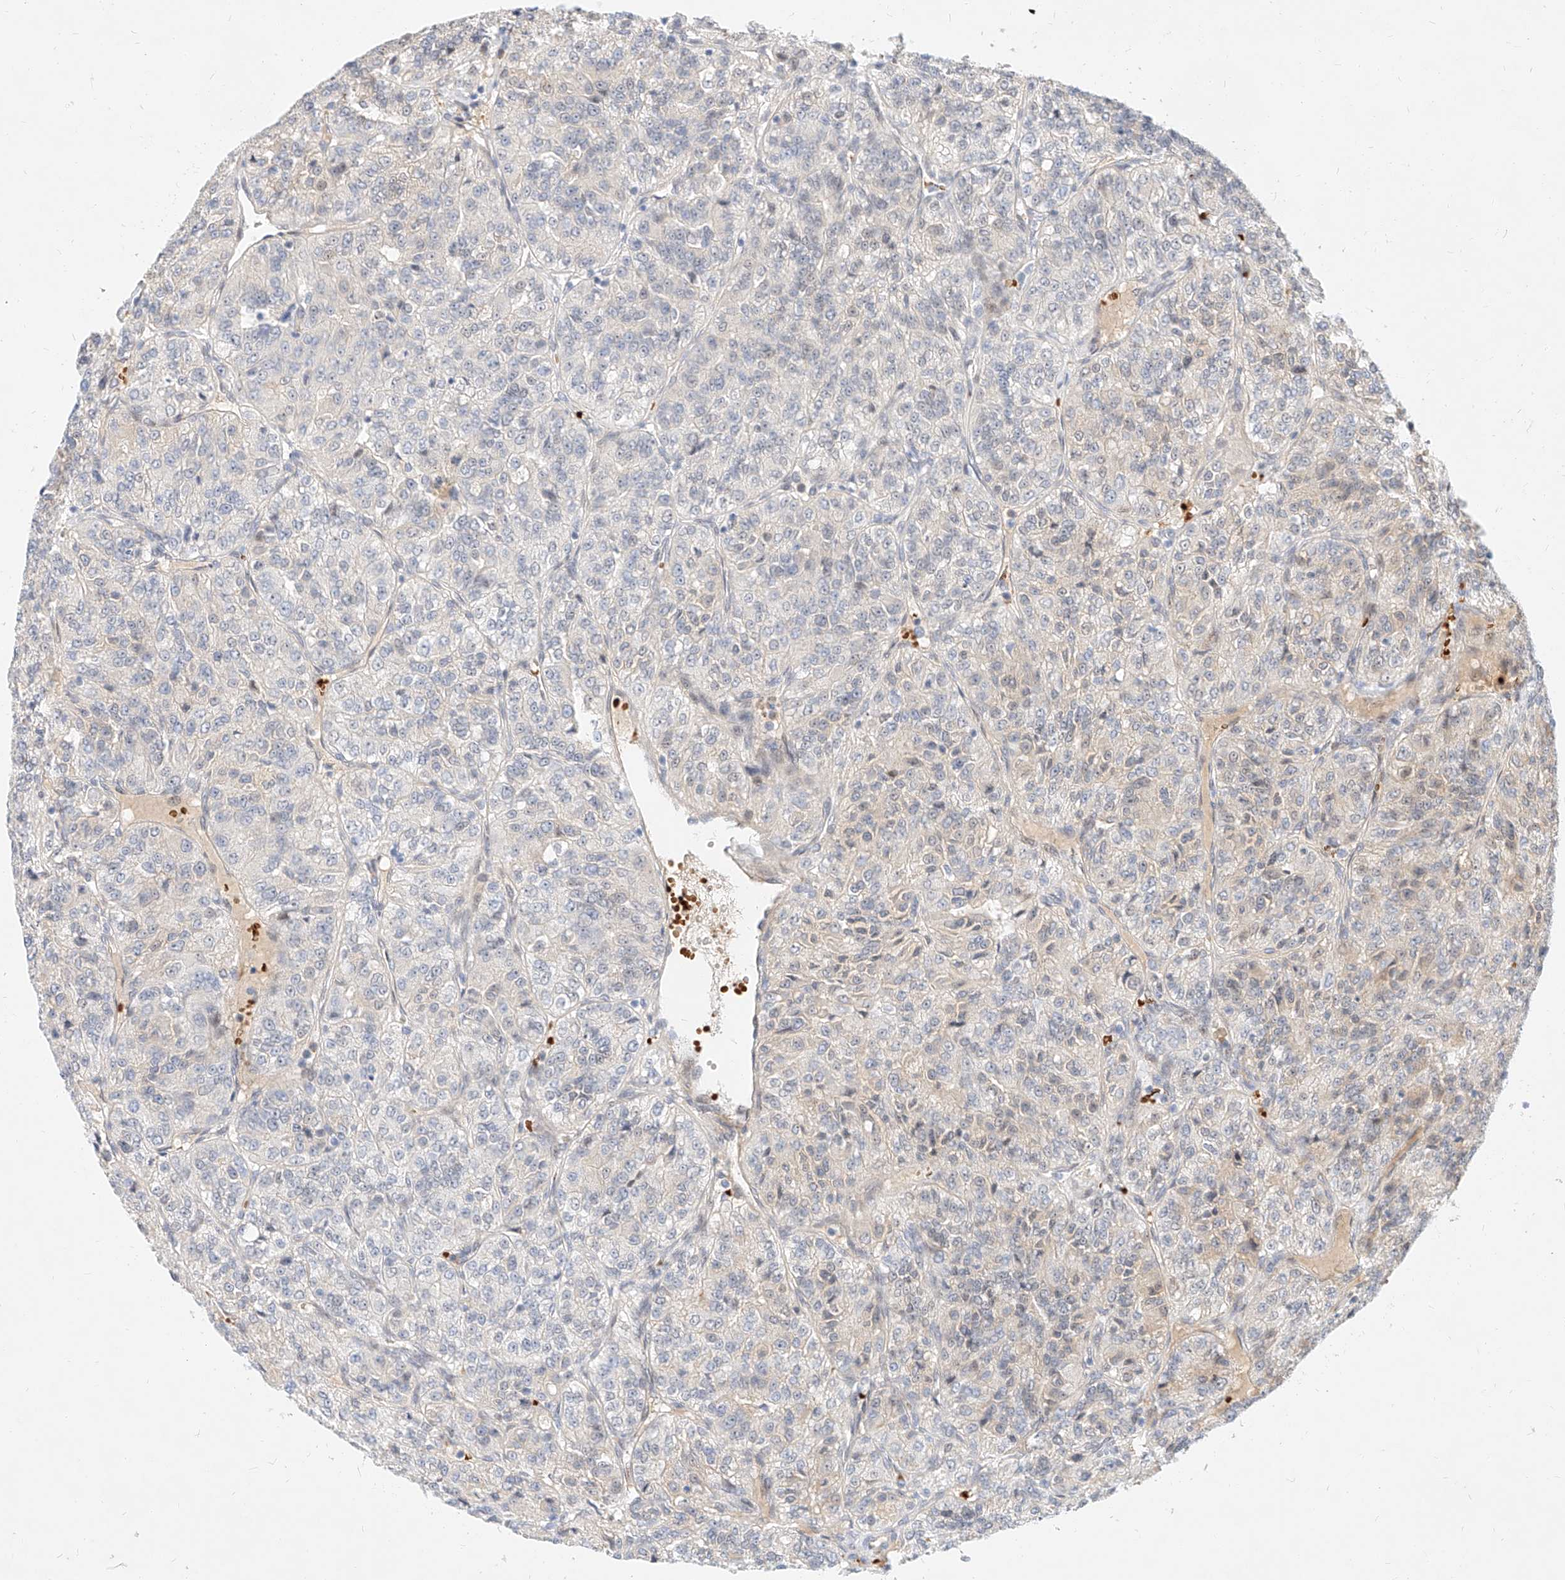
{"staining": {"intensity": "negative", "quantity": "none", "location": "none"}, "tissue": "renal cancer", "cell_type": "Tumor cells", "image_type": "cancer", "snomed": [{"axis": "morphology", "description": "Adenocarcinoma, NOS"}, {"axis": "topography", "description": "Kidney"}], "caption": "The IHC photomicrograph has no significant staining in tumor cells of renal cancer tissue.", "gene": "CBX8", "patient": {"sex": "female", "age": 63}}